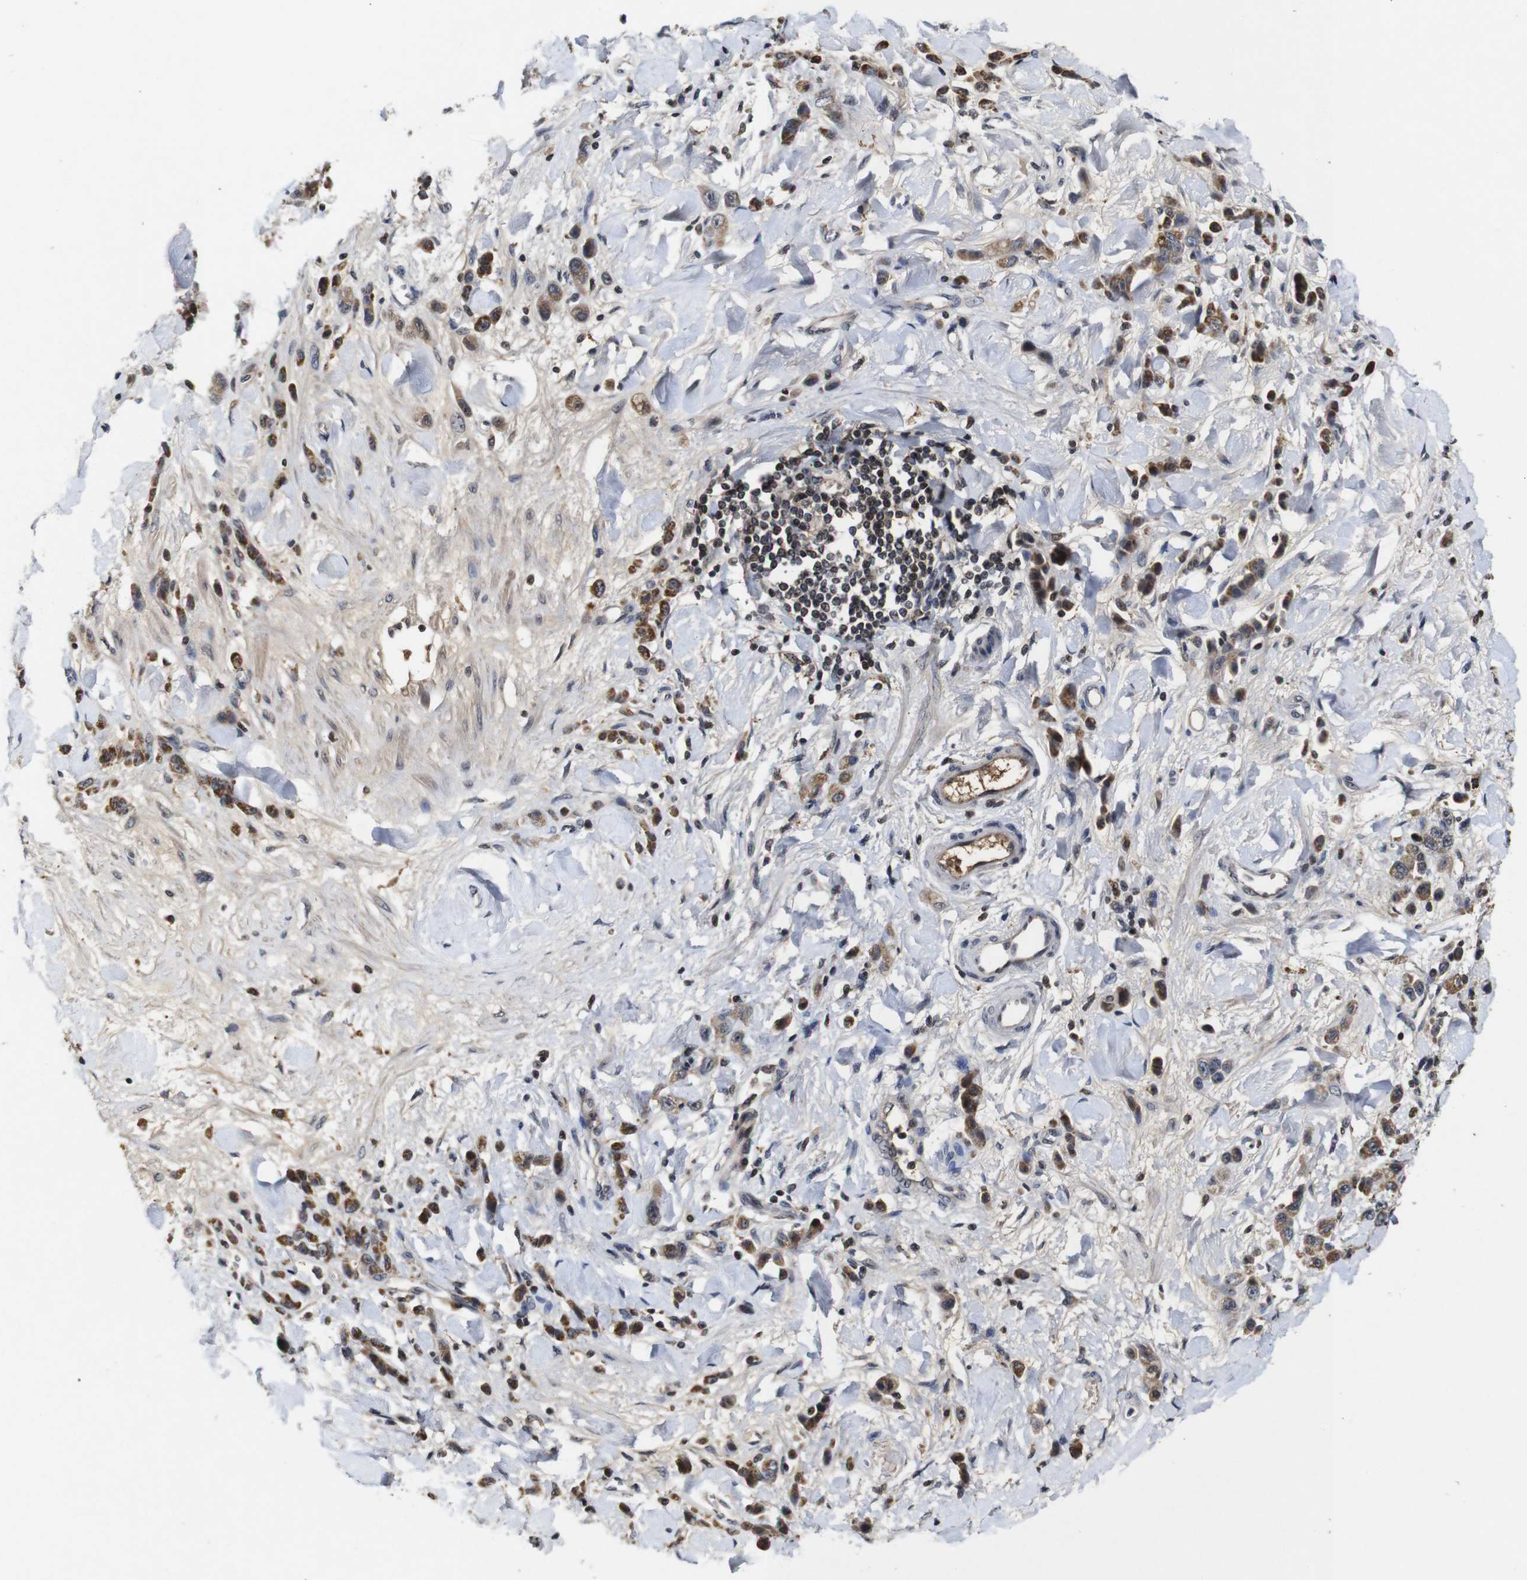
{"staining": {"intensity": "moderate", "quantity": ">75%", "location": "cytoplasmic/membranous"}, "tissue": "stomach cancer", "cell_type": "Tumor cells", "image_type": "cancer", "snomed": [{"axis": "morphology", "description": "Normal tissue, NOS"}, {"axis": "morphology", "description": "Adenocarcinoma, NOS"}, {"axis": "topography", "description": "Stomach"}], "caption": "An IHC image of neoplastic tissue is shown. Protein staining in brown labels moderate cytoplasmic/membranous positivity in stomach adenocarcinoma within tumor cells.", "gene": "MYC", "patient": {"sex": "male", "age": 82}}